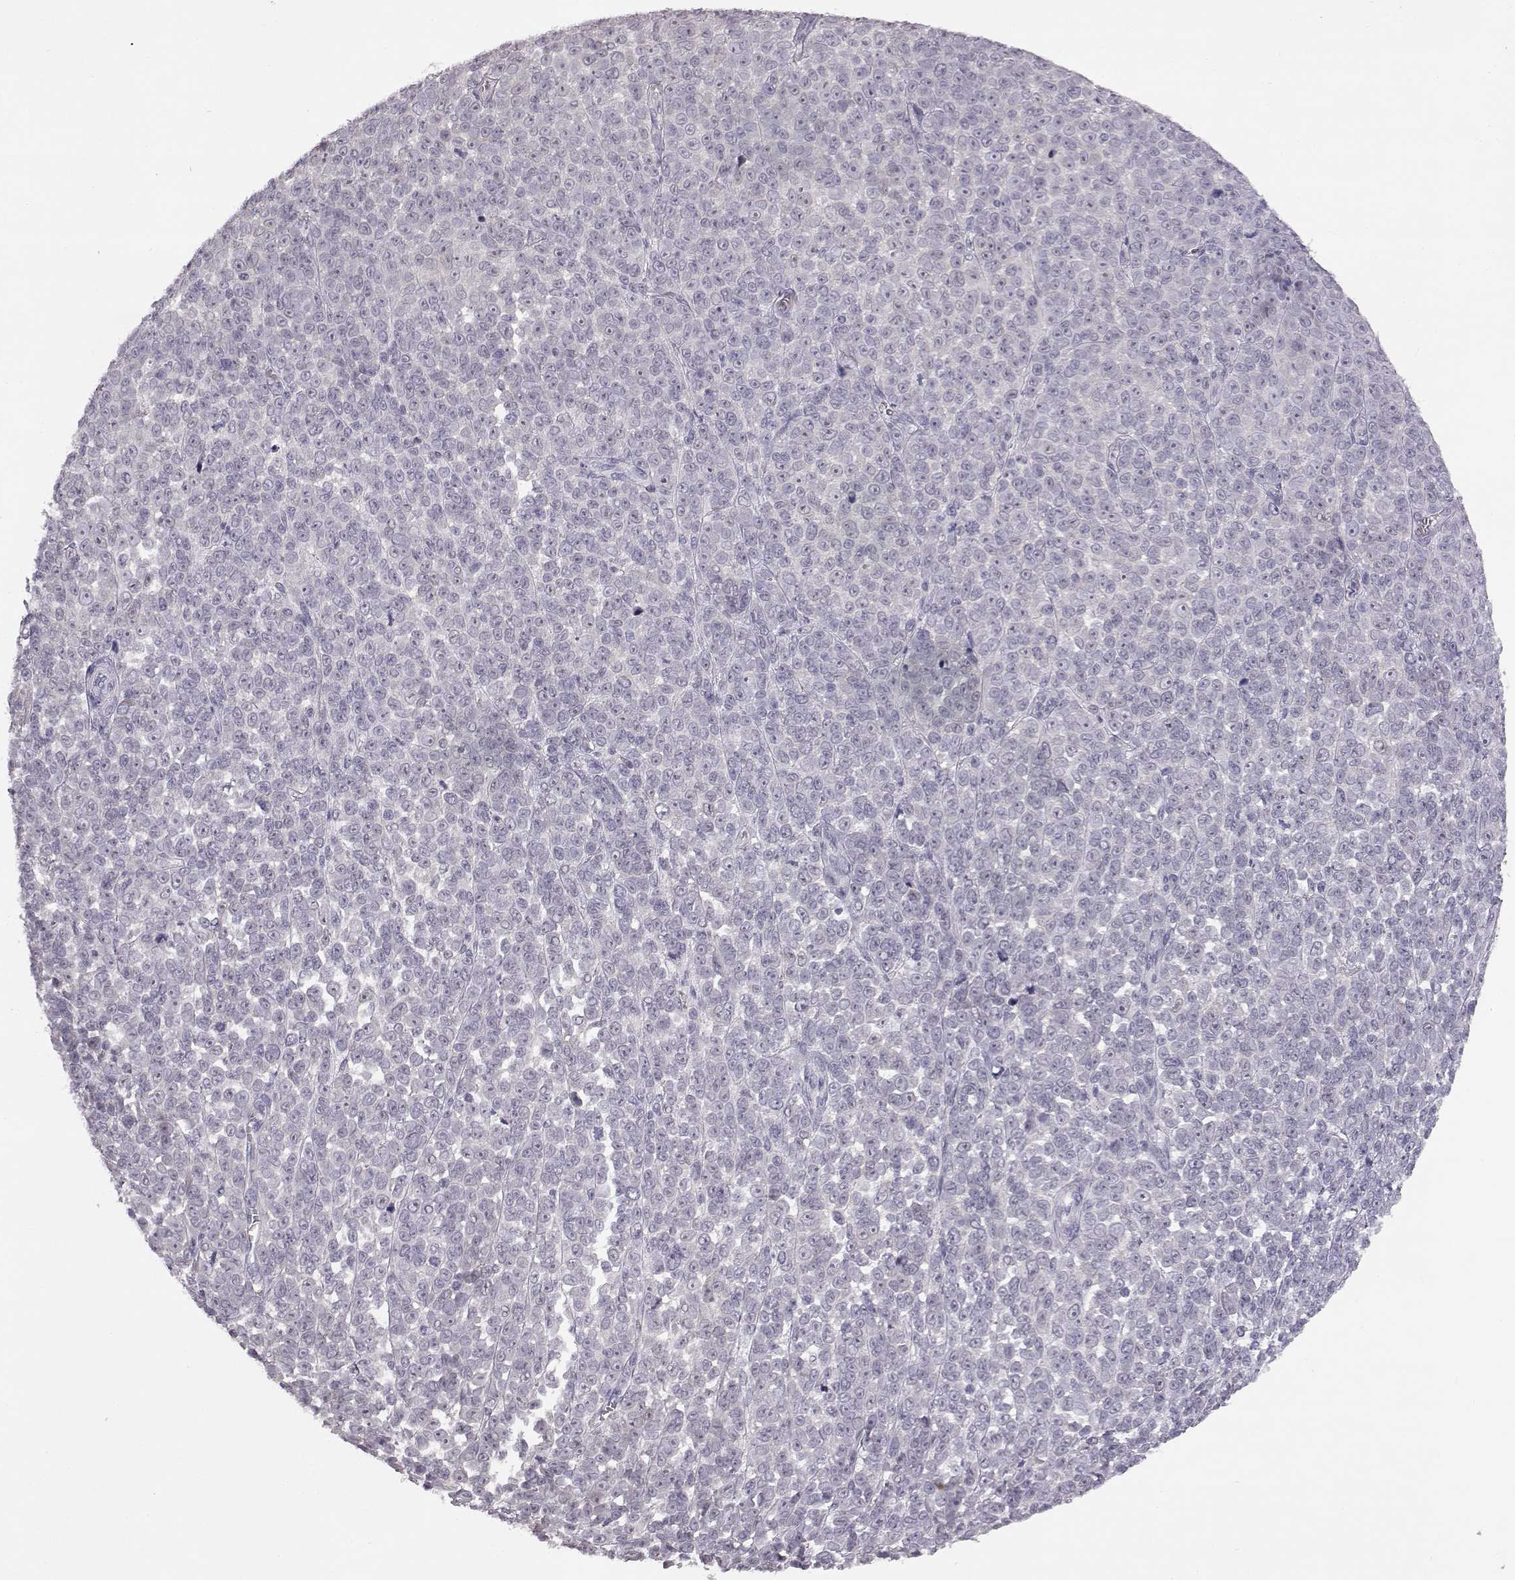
{"staining": {"intensity": "negative", "quantity": "none", "location": "none"}, "tissue": "melanoma", "cell_type": "Tumor cells", "image_type": "cancer", "snomed": [{"axis": "morphology", "description": "Malignant melanoma, NOS"}, {"axis": "topography", "description": "Skin"}], "caption": "Immunohistochemical staining of human malignant melanoma demonstrates no significant positivity in tumor cells.", "gene": "SPAG17", "patient": {"sex": "female", "age": 95}}